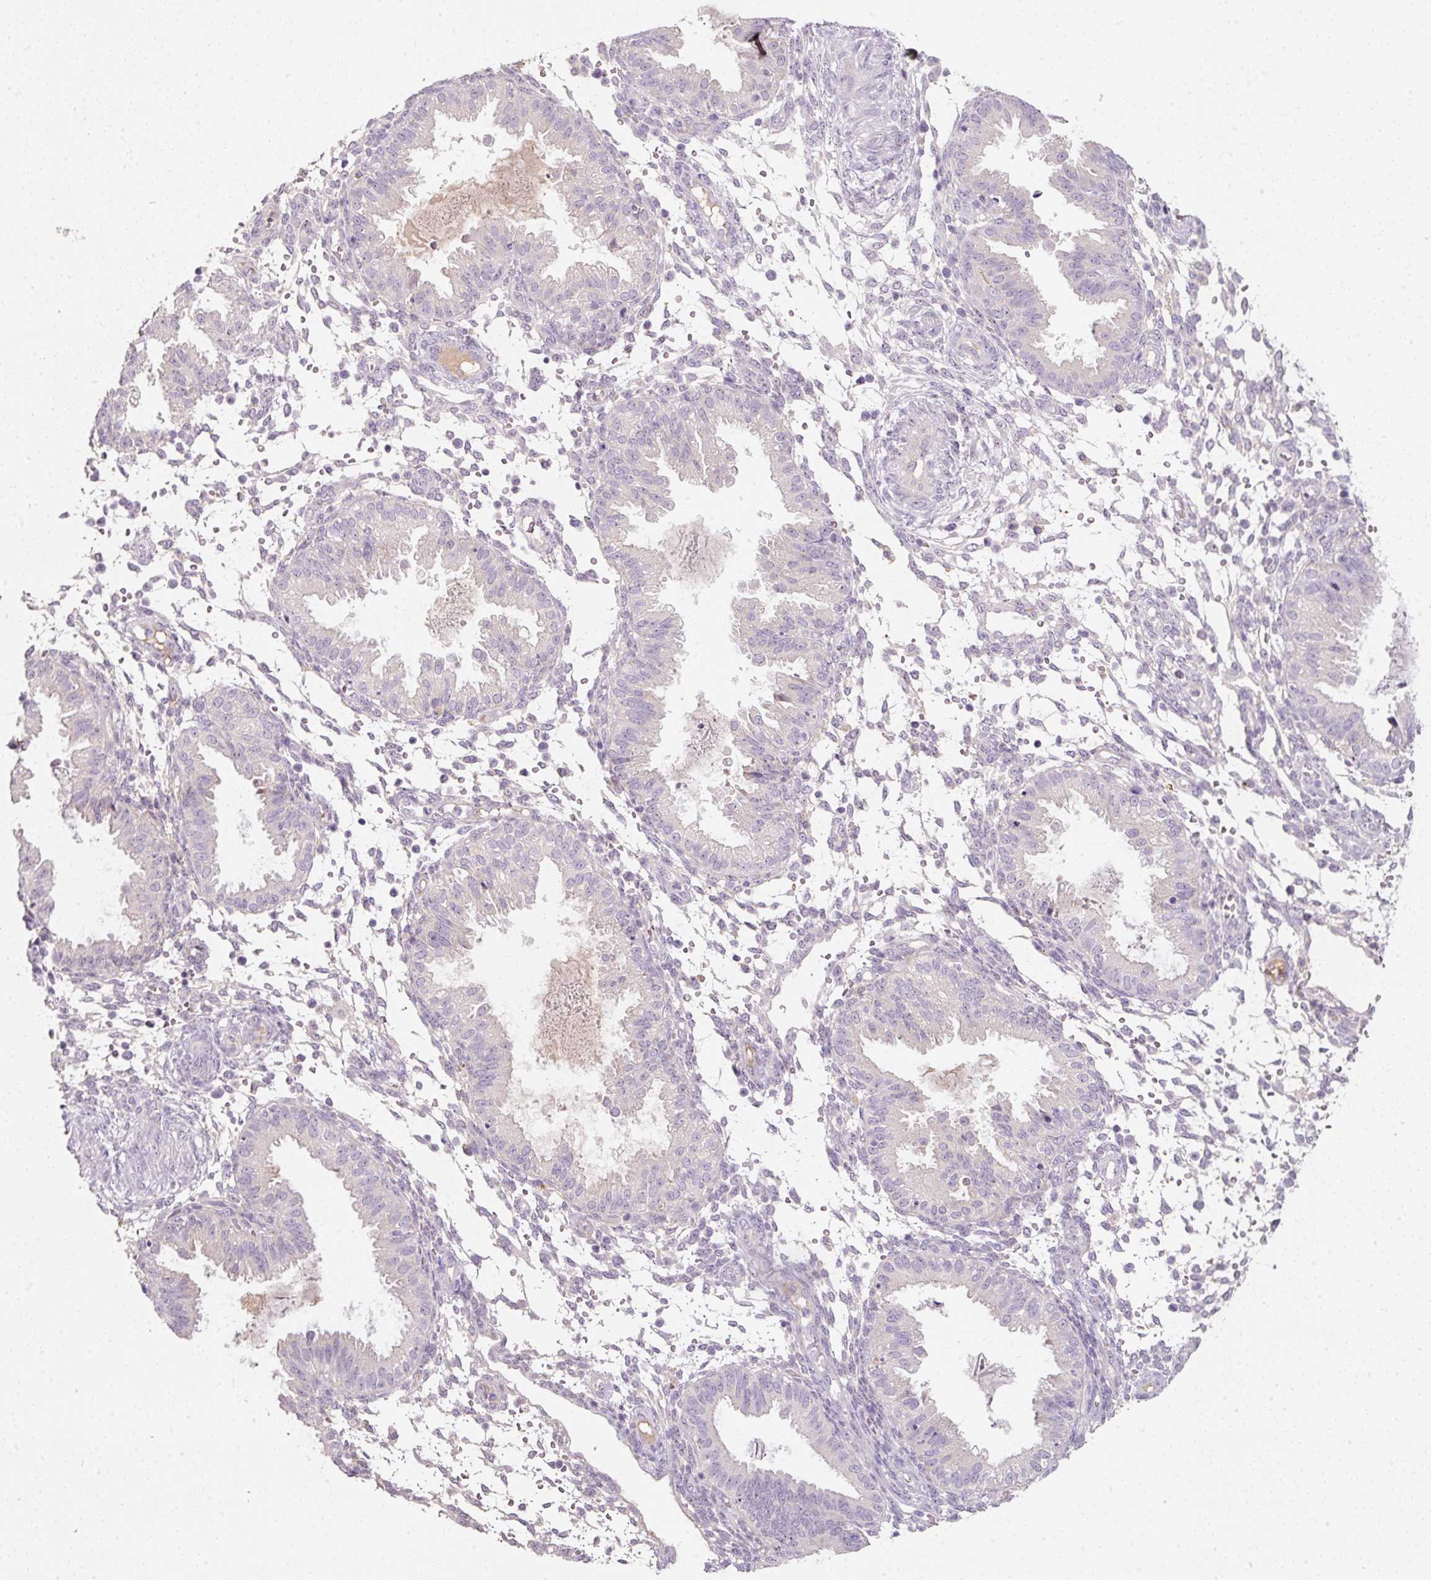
{"staining": {"intensity": "negative", "quantity": "none", "location": "none"}, "tissue": "endometrium", "cell_type": "Cells in endometrial stroma", "image_type": "normal", "snomed": [{"axis": "morphology", "description": "Normal tissue, NOS"}, {"axis": "topography", "description": "Endometrium"}], "caption": "IHC of benign endometrium displays no staining in cells in endometrial stroma. Nuclei are stained in blue.", "gene": "TMEM37", "patient": {"sex": "female", "age": 33}}